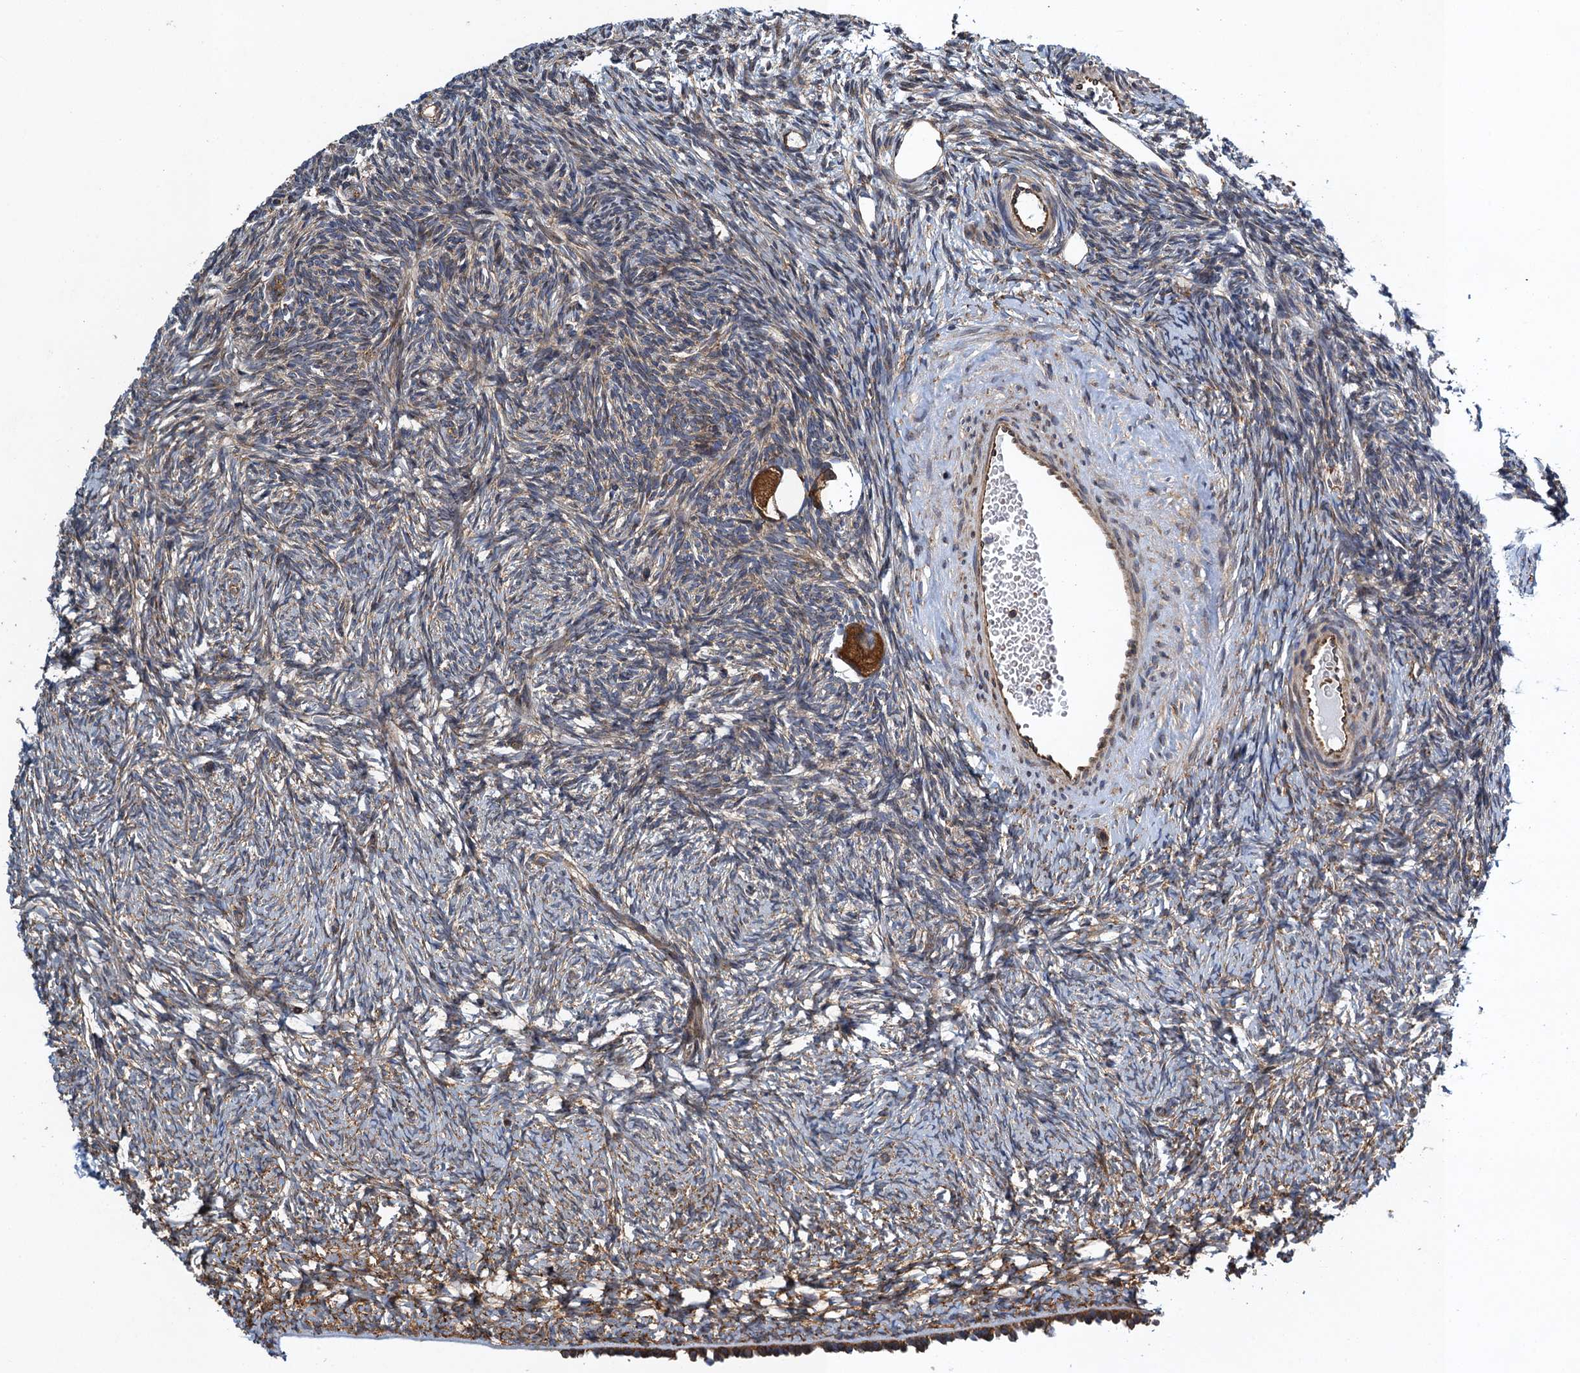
{"staining": {"intensity": "strong", "quantity": ">75%", "location": "cytoplasmic/membranous"}, "tissue": "ovary", "cell_type": "Follicle cells", "image_type": "normal", "snomed": [{"axis": "morphology", "description": "Normal tissue, NOS"}, {"axis": "topography", "description": "Ovary"}], "caption": "Protein analysis of benign ovary reveals strong cytoplasmic/membranous staining in approximately >75% of follicle cells.", "gene": "MDM1", "patient": {"sex": "female", "age": 34}}